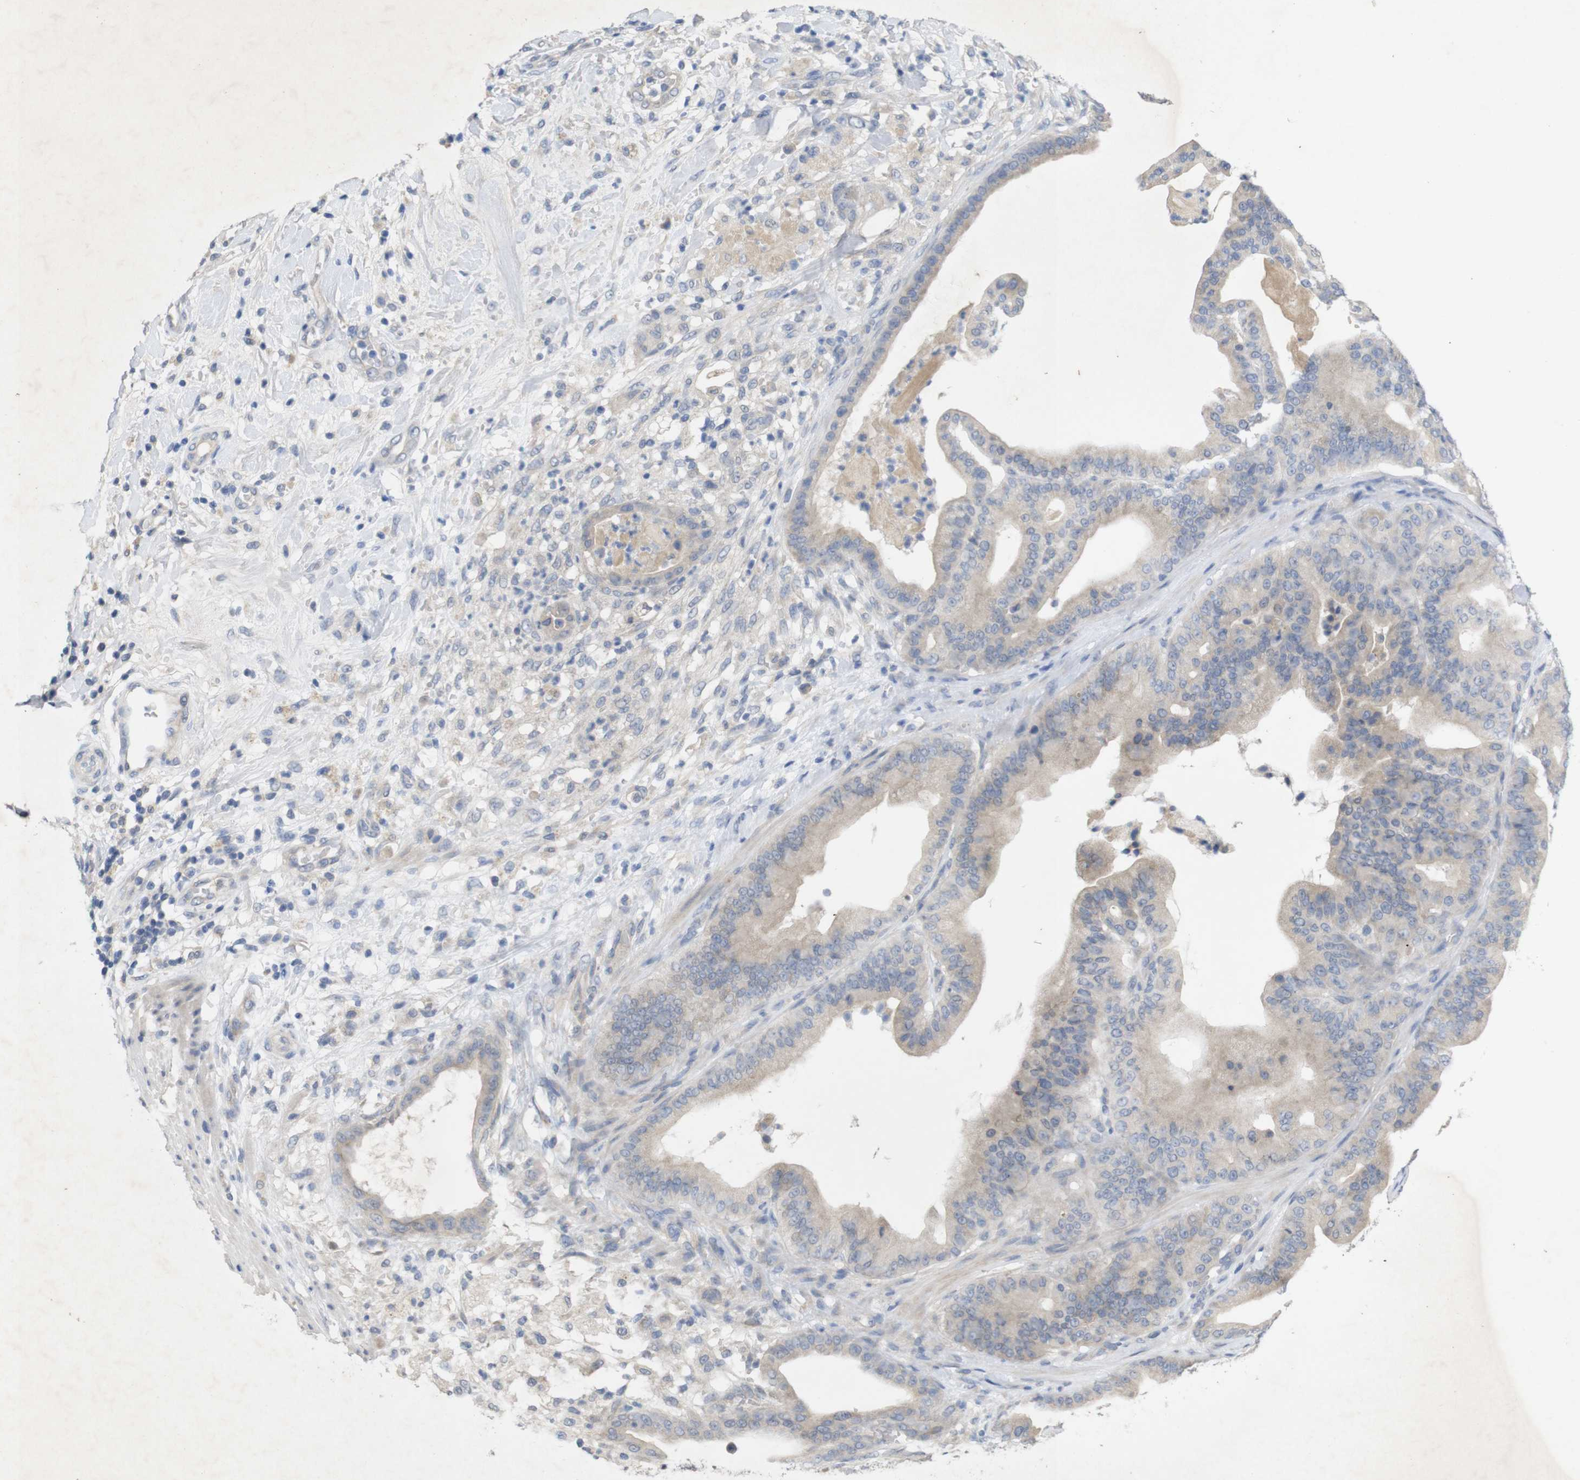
{"staining": {"intensity": "weak", "quantity": ">75%", "location": "cytoplasmic/membranous"}, "tissue": "pancreatic cancer", "cell_type": "Tumor cells", "image_type": "cancer", "snomed": [{"axis": "morphology", "description": "Adenocarcinoma, NOS"}, {"axis": "topography", "description": "Pancreas"}], "caption": "Immunohistochemical staining of human pancreatic cancer displays low levels of weak cytoplasmic/membranous protein positivity in about >75% of tumor cells.", "gene": "BCAR3", "patient": {"sex": "male", "age": 63}}